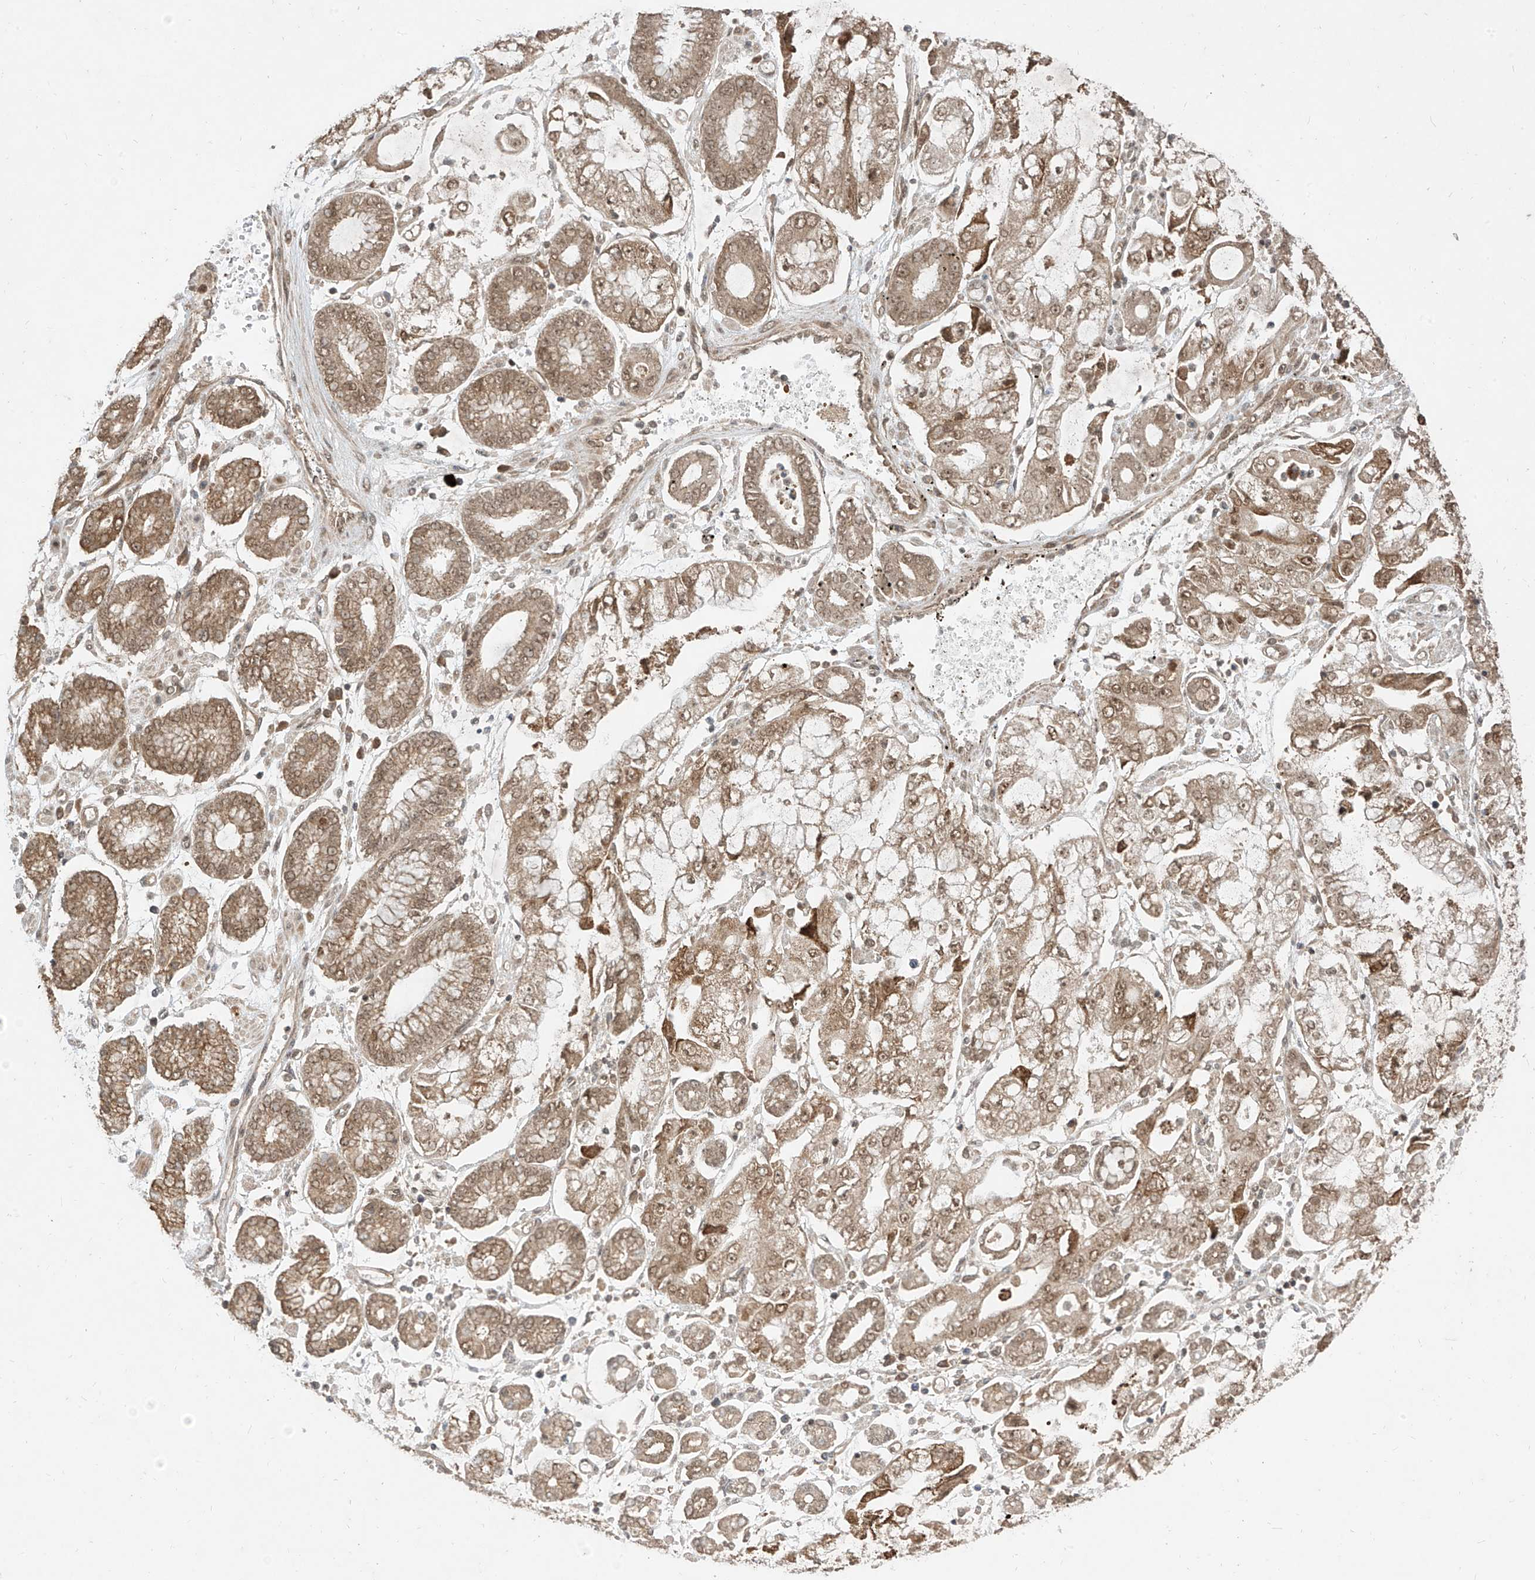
{"staining": {"intensity": "moderate", "quantity": ">75%", "location": "cytoplasmic/membranous,nuclear"}, "tissue": "stomach cancer", "cell_type": "Tumor cells", "image_type": "cancer", "snomed": [{"axis": "morphology", "description": "Adenocarcinoma, NOS"}, {"axis": "topography", "description": "Stomach"}], "caption": "Stomach cancer (adenocarcinoma) stained with DAB IHC shows medium levels of moderate cytoplasmic/membranous and nuclear expression in approximately >75% of tumor cells.", "gene": "LCOR", "patient": {"sex": "male", "age": 76}}